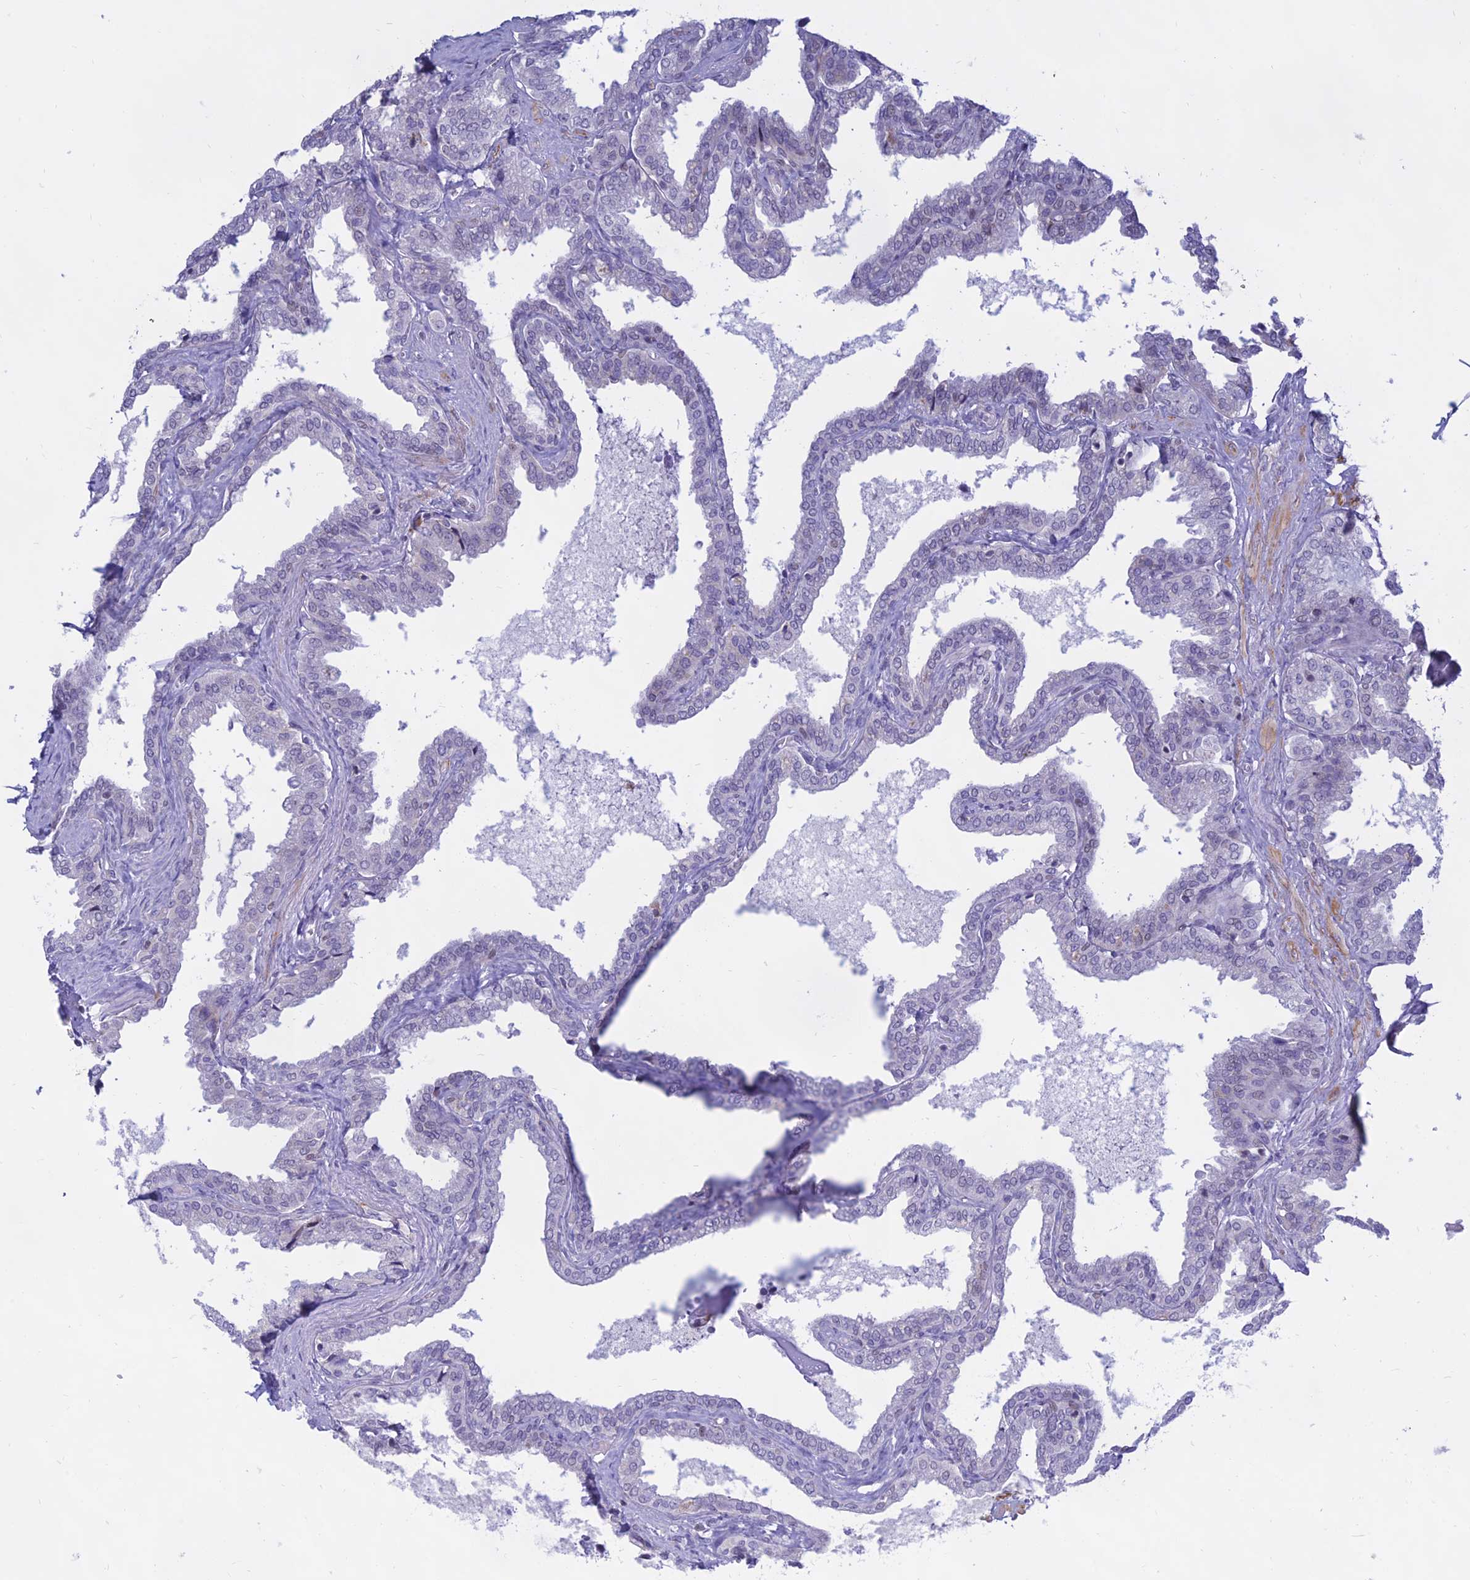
{"staining": {"intensity": "moderate", "quantity": "<25%", "location": "cytoplasmic/membranous"}, "tissue": "seminal vesicle", "cell_type": "Glandular cells", "image_type": "normal", "snomed": [{"axis": "morphology", "description": "Normal tissue, NOS"}, {"axis": "topography", "description": "Seminal veicle"}], "caption": "Unremarkable seminal vesicle exhibits moderate cytoplasmic/membranous positivity in approximately <25% of glandular cells.", "gene": "KRR1", "patient": {"sex": "male", "age": 46}}